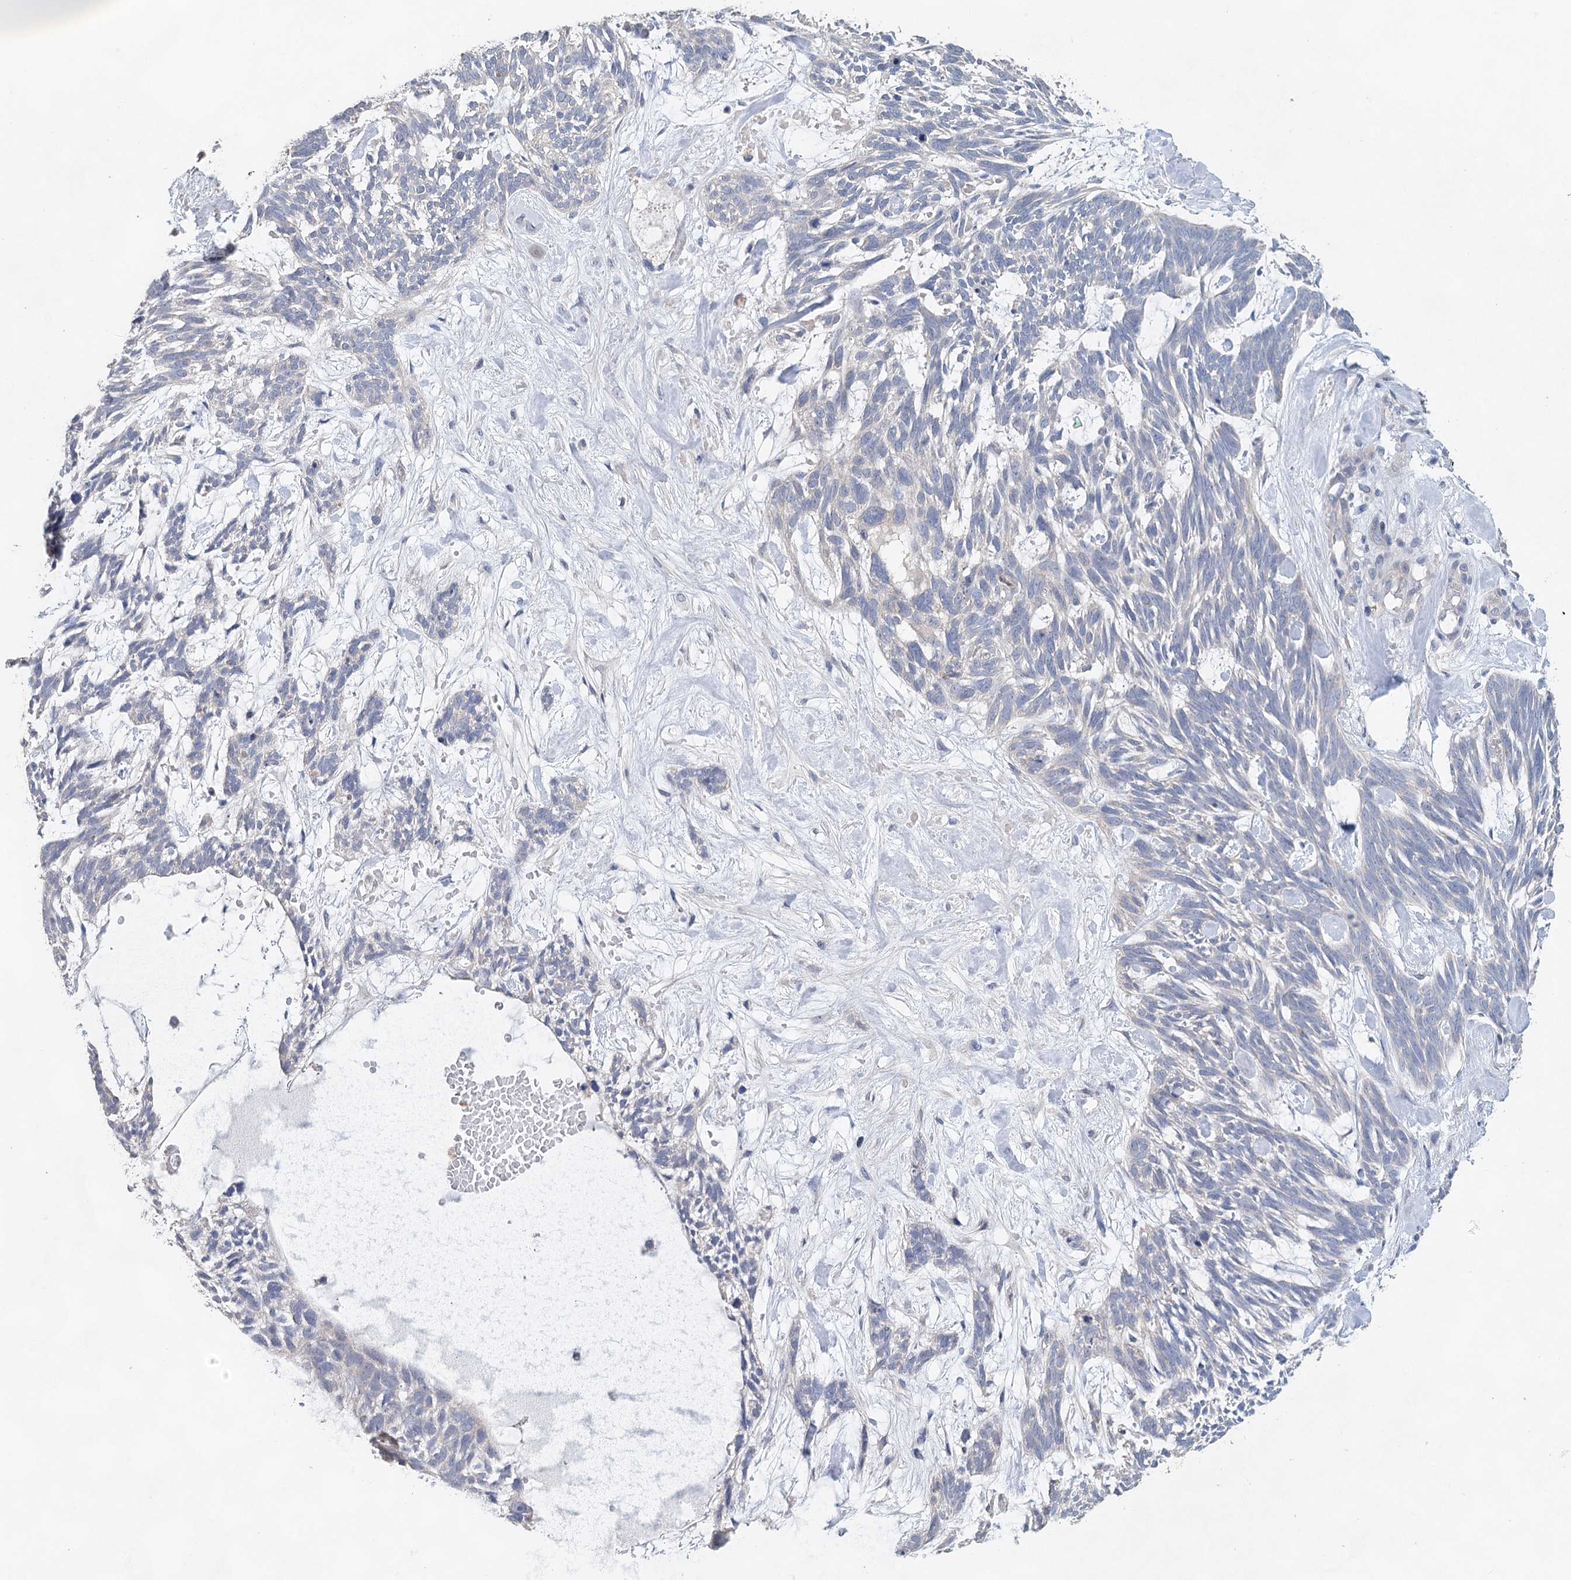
{"staining": {"intensity": "negative", "quantity": "none", "location": "none"}, "tissue": "skin cancer", "cell_type": "Tumor cells", "image_type": "cancer", "snomed": [{"axis": "morphology", "description": "Basal cell carcinoma"}, {"axis": "topography", "description": "Skin"}], "caption": "DAB immunohistochemical staining of skin cancer (basal cell carcinoma) shows no significant positivity in tumor cells.", "gene": "MYL6B", "patient": {"sex": "male", "age": 88}}